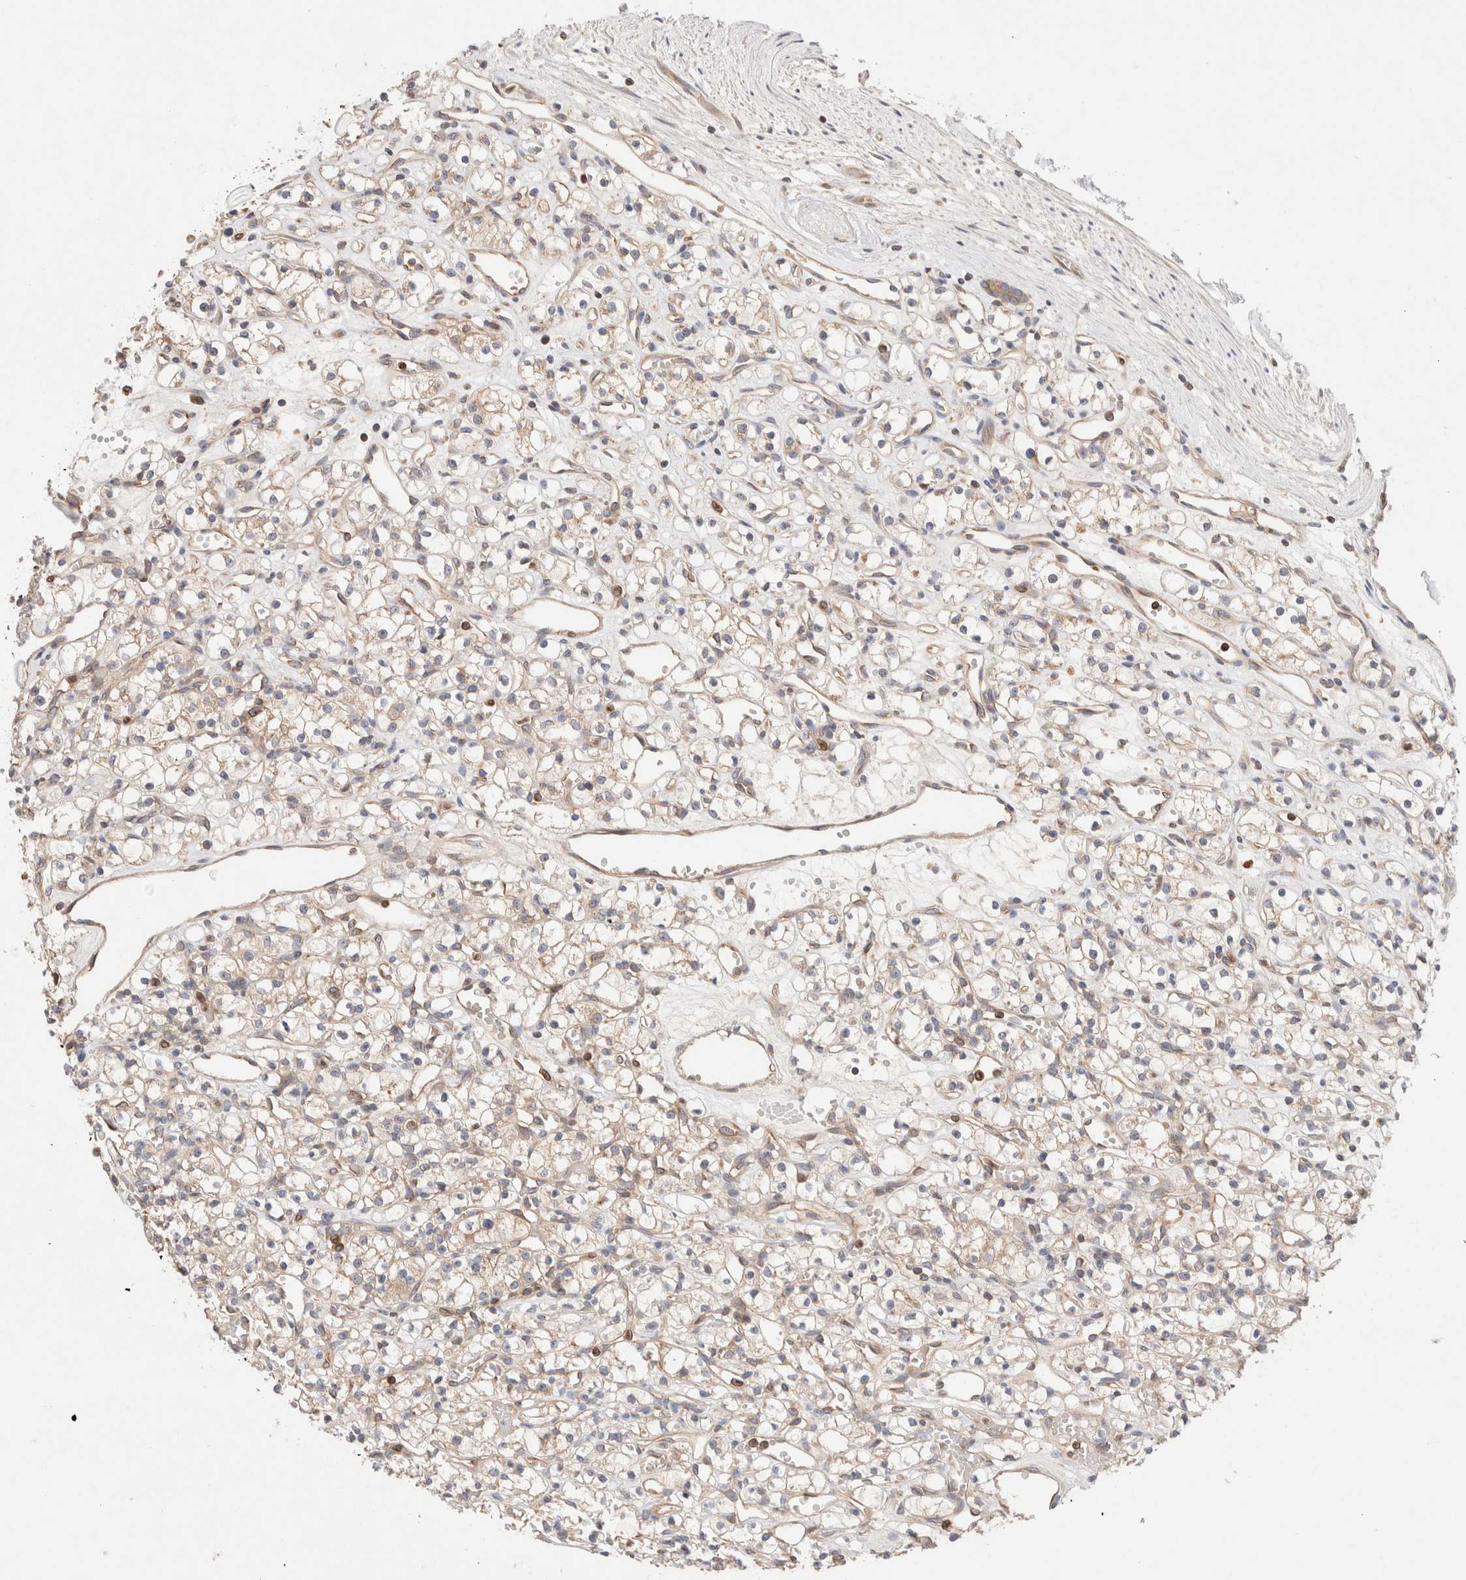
{"staining": {"intensity": "weak", "quantity": ">75%", "location": "cytoplasmic/membranous"}, "tissue": "renal cancer", "cell_type": "Tumor cells", "image_type": "cancer", "snomed": [{"axis": "morphology", "description": "Adenocarcinoma, NOS"}, {"axis": "topography", "description": "Kidney"}], "caption": "This image shows immunohistochemistry staining of human renal cancer, with low weak cytoplasmic/membranous expression in about >75% of tumor cells.", "gene": "SIKE1", "patient": {"sex": "female", "age": 59}}